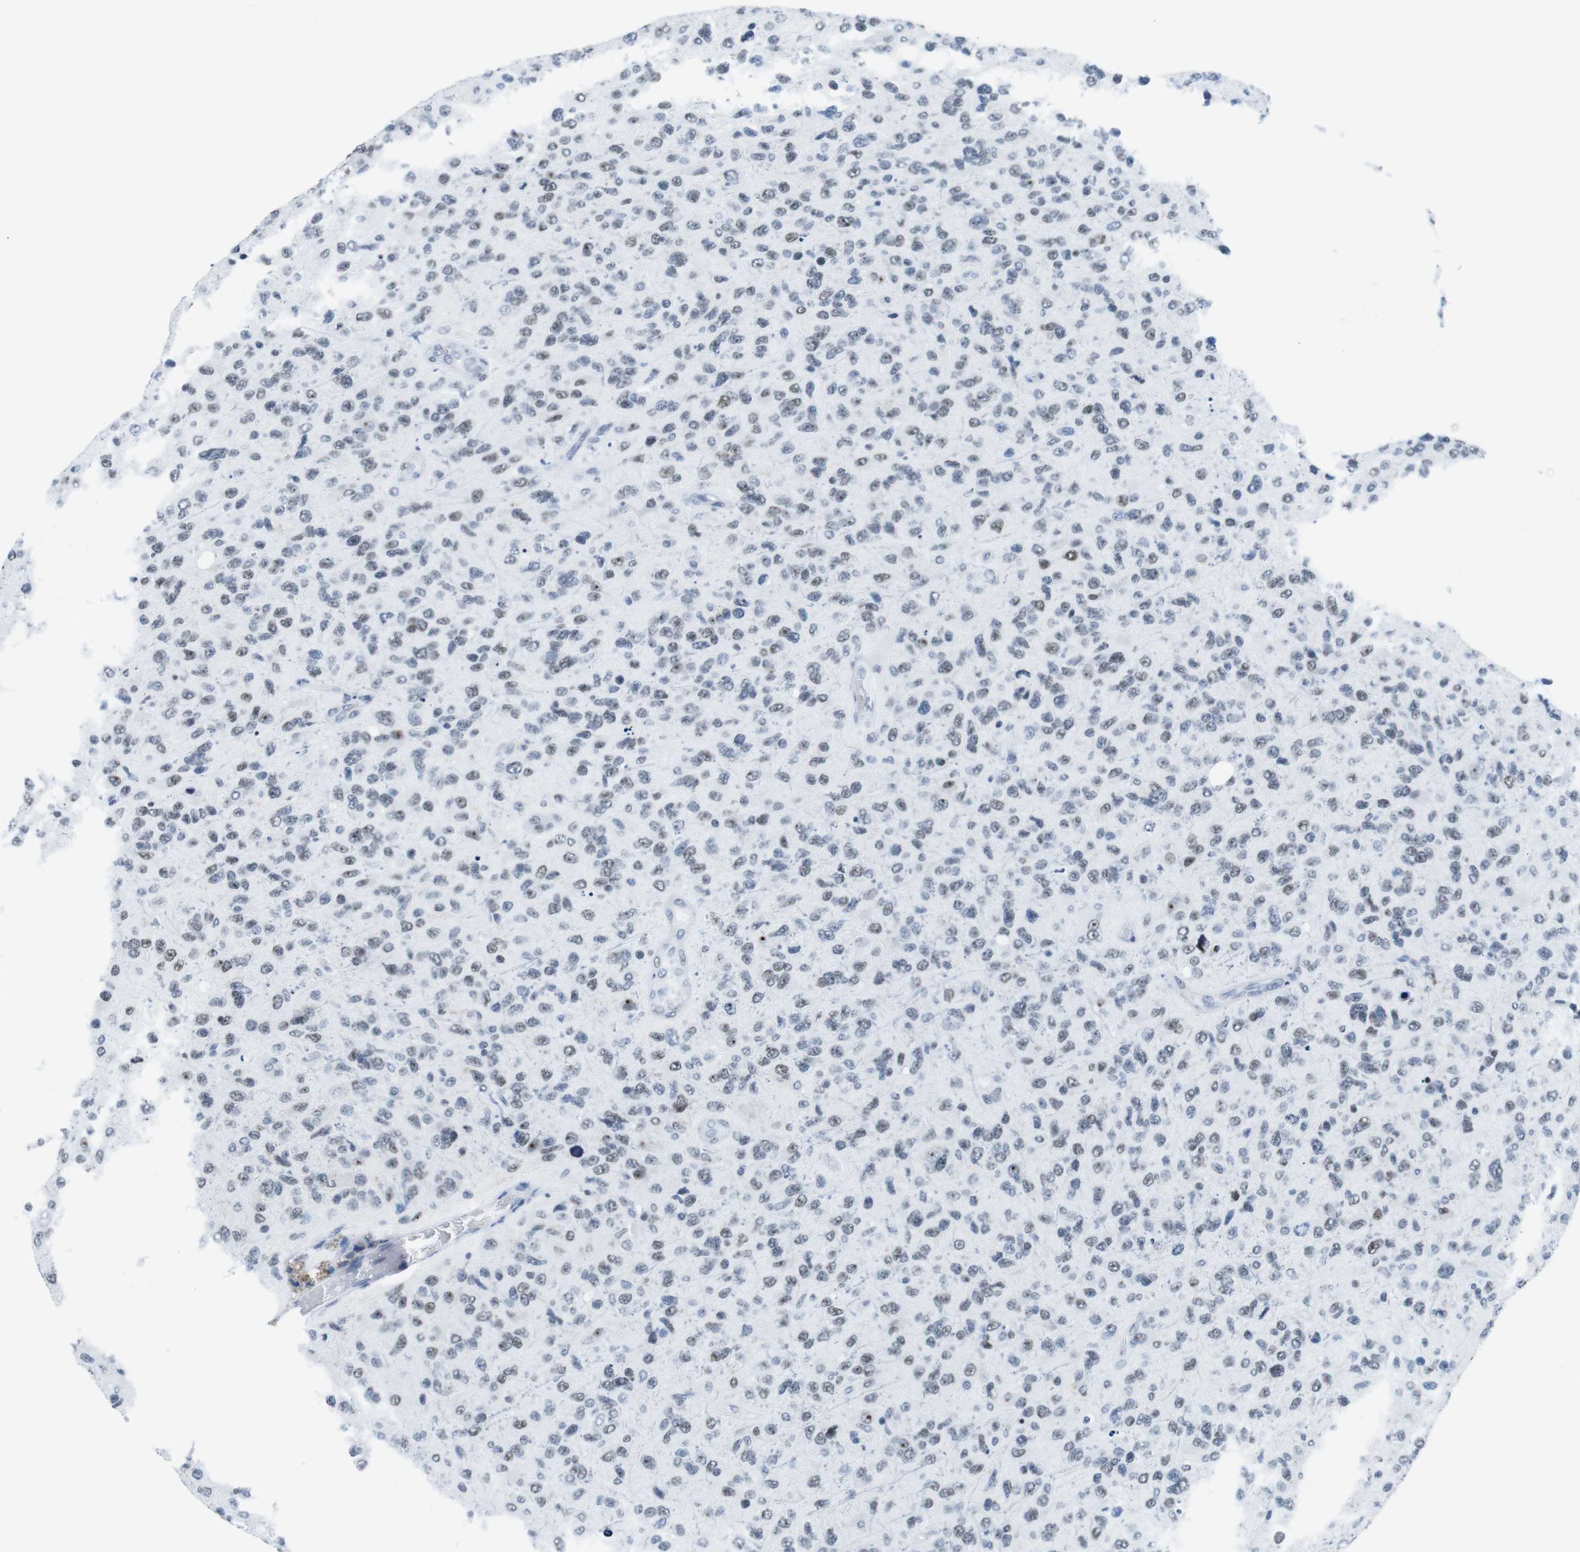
{"staining": {"intensity": "moderate", "quantity": "<25%", "location": "nuclear"}, "tissue": "glioma", "cell_type": "Tumor cells", "image_type": "cancer", "snomed": [{"axis": "morphology", "description": "Glioma, malignant, High grade"}, {"axis": "topography", "description": "Brain"}], "caption": "DAB (3,3'-diaminobenzidine) immunohistochemical staining of human malignant high-grade glioma shows moderate nuclear protein staining in about <25% of tumor cells. Nuclei are stained in blue.", "gene": "NIFK", "patient": {"sex": "female", "age": 58}}